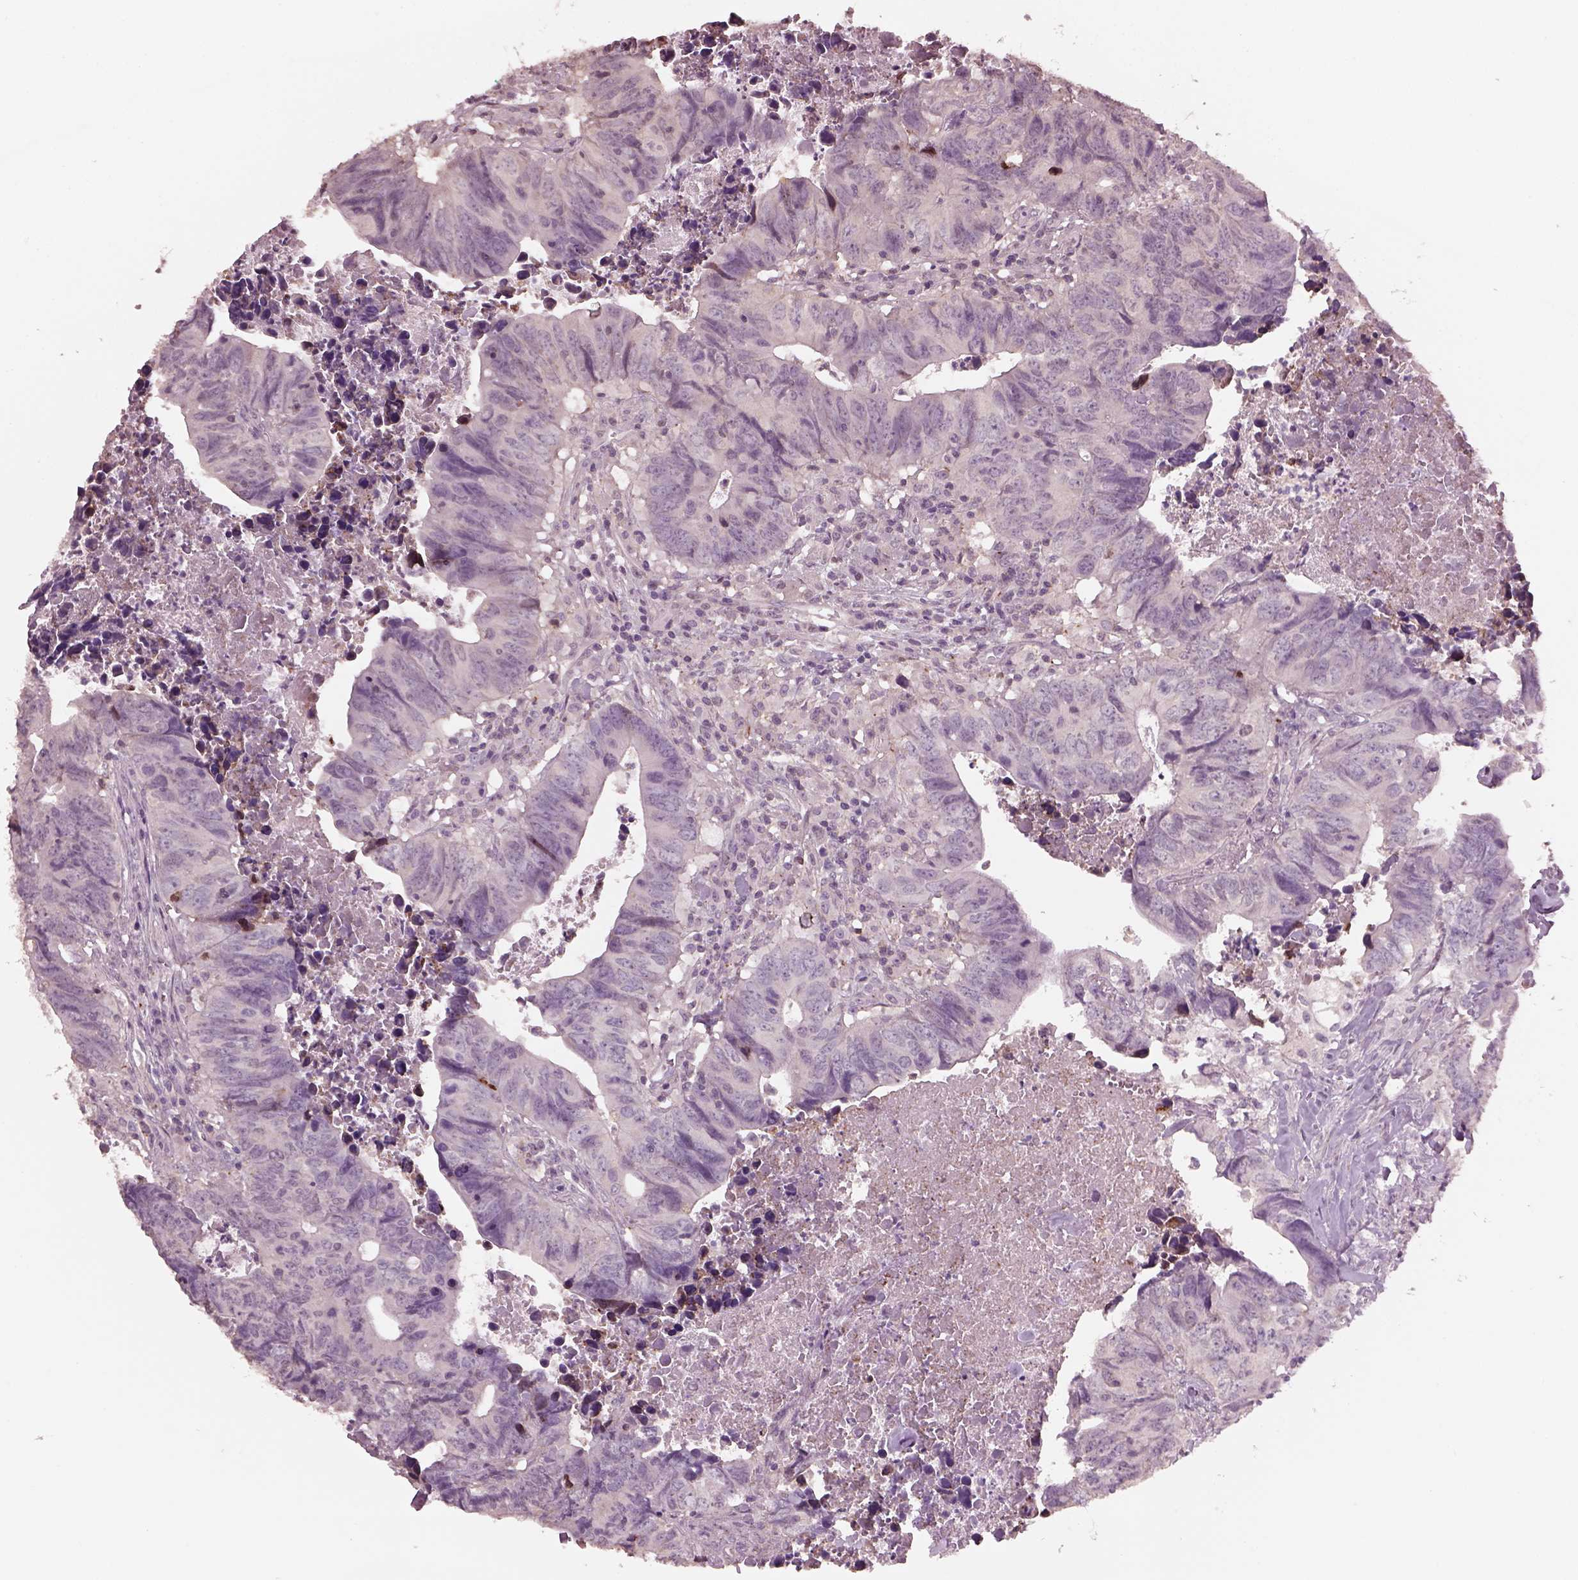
{"staining": {"intensity": "negative", "quantity": "none", "location": "none"}, "tissue": "colorectal cancer", "cell_type": "Tumor cells", "image_type": "cancer", "snomed": [{"axis": "morphology", "description": "Adenocarcinoma, NOS"}, {"axis": "topography", "description": "Colon"}], "caption": "Tumor cells are negative for brown protein staining in colorectal cancer (adenocarcinoma).", "gene": "SRI", "patient": {"sex": "female", "age": 82}}